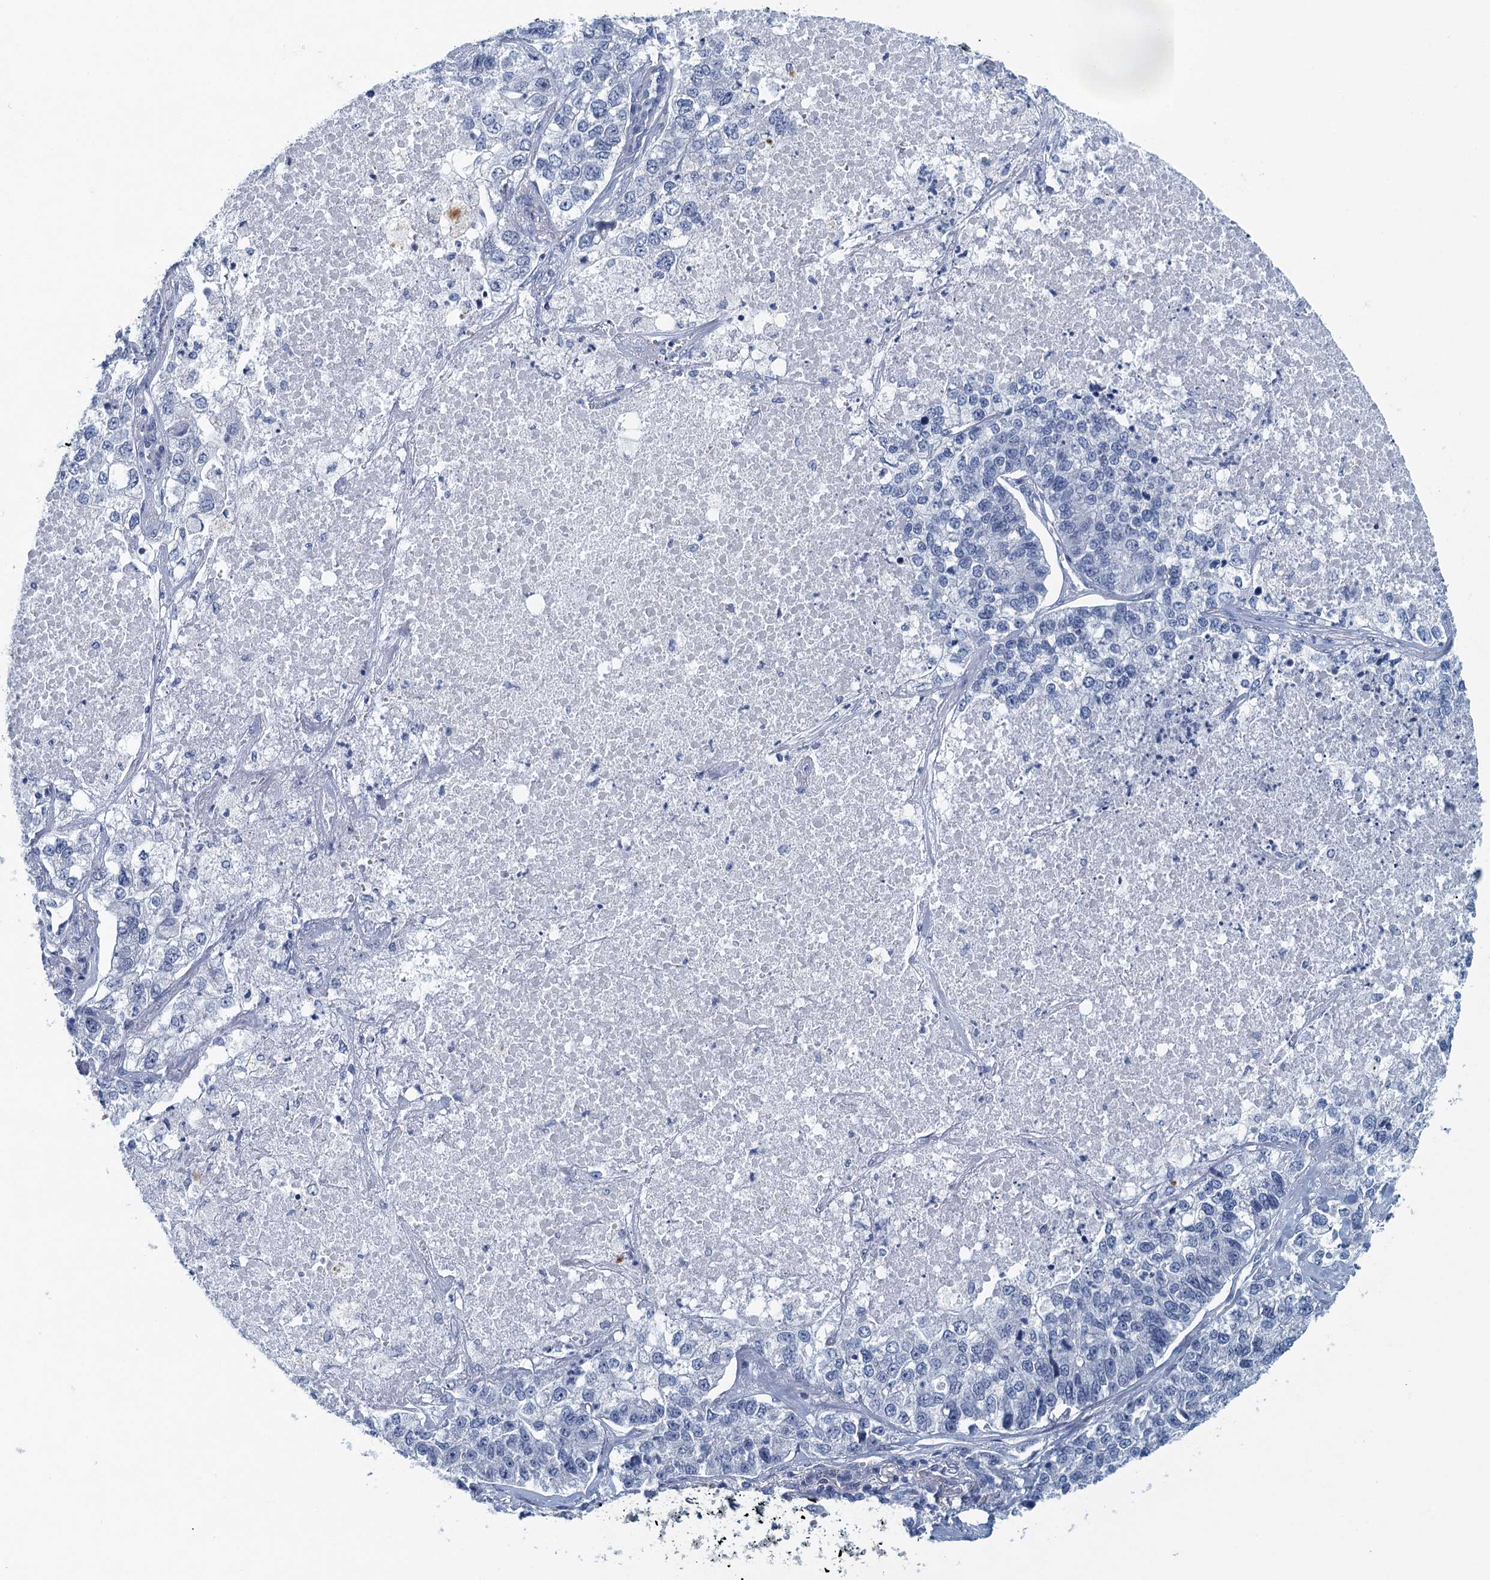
{"staining": {"intensity": "negative", "quantity": "none", "location": "none"}, "tissue": "lung cancer", "cell_type": "Tumor cells", "image_type": "cancer", "snomed": [{"axis": "morphology", "description": "Adenocarcinoma, NOS"}, {"axis": "topography", "description": "Lung"}], "caption": "IHC of human lung adenocarcinoma displays no staining in tumor cells. (DAB (3,3'-diaminobenzidine) immunohistochemistry with hematoxylin counter stain).", "gene": "ENSG00000131152", "patient": {"sex": "male", "age": 49}}